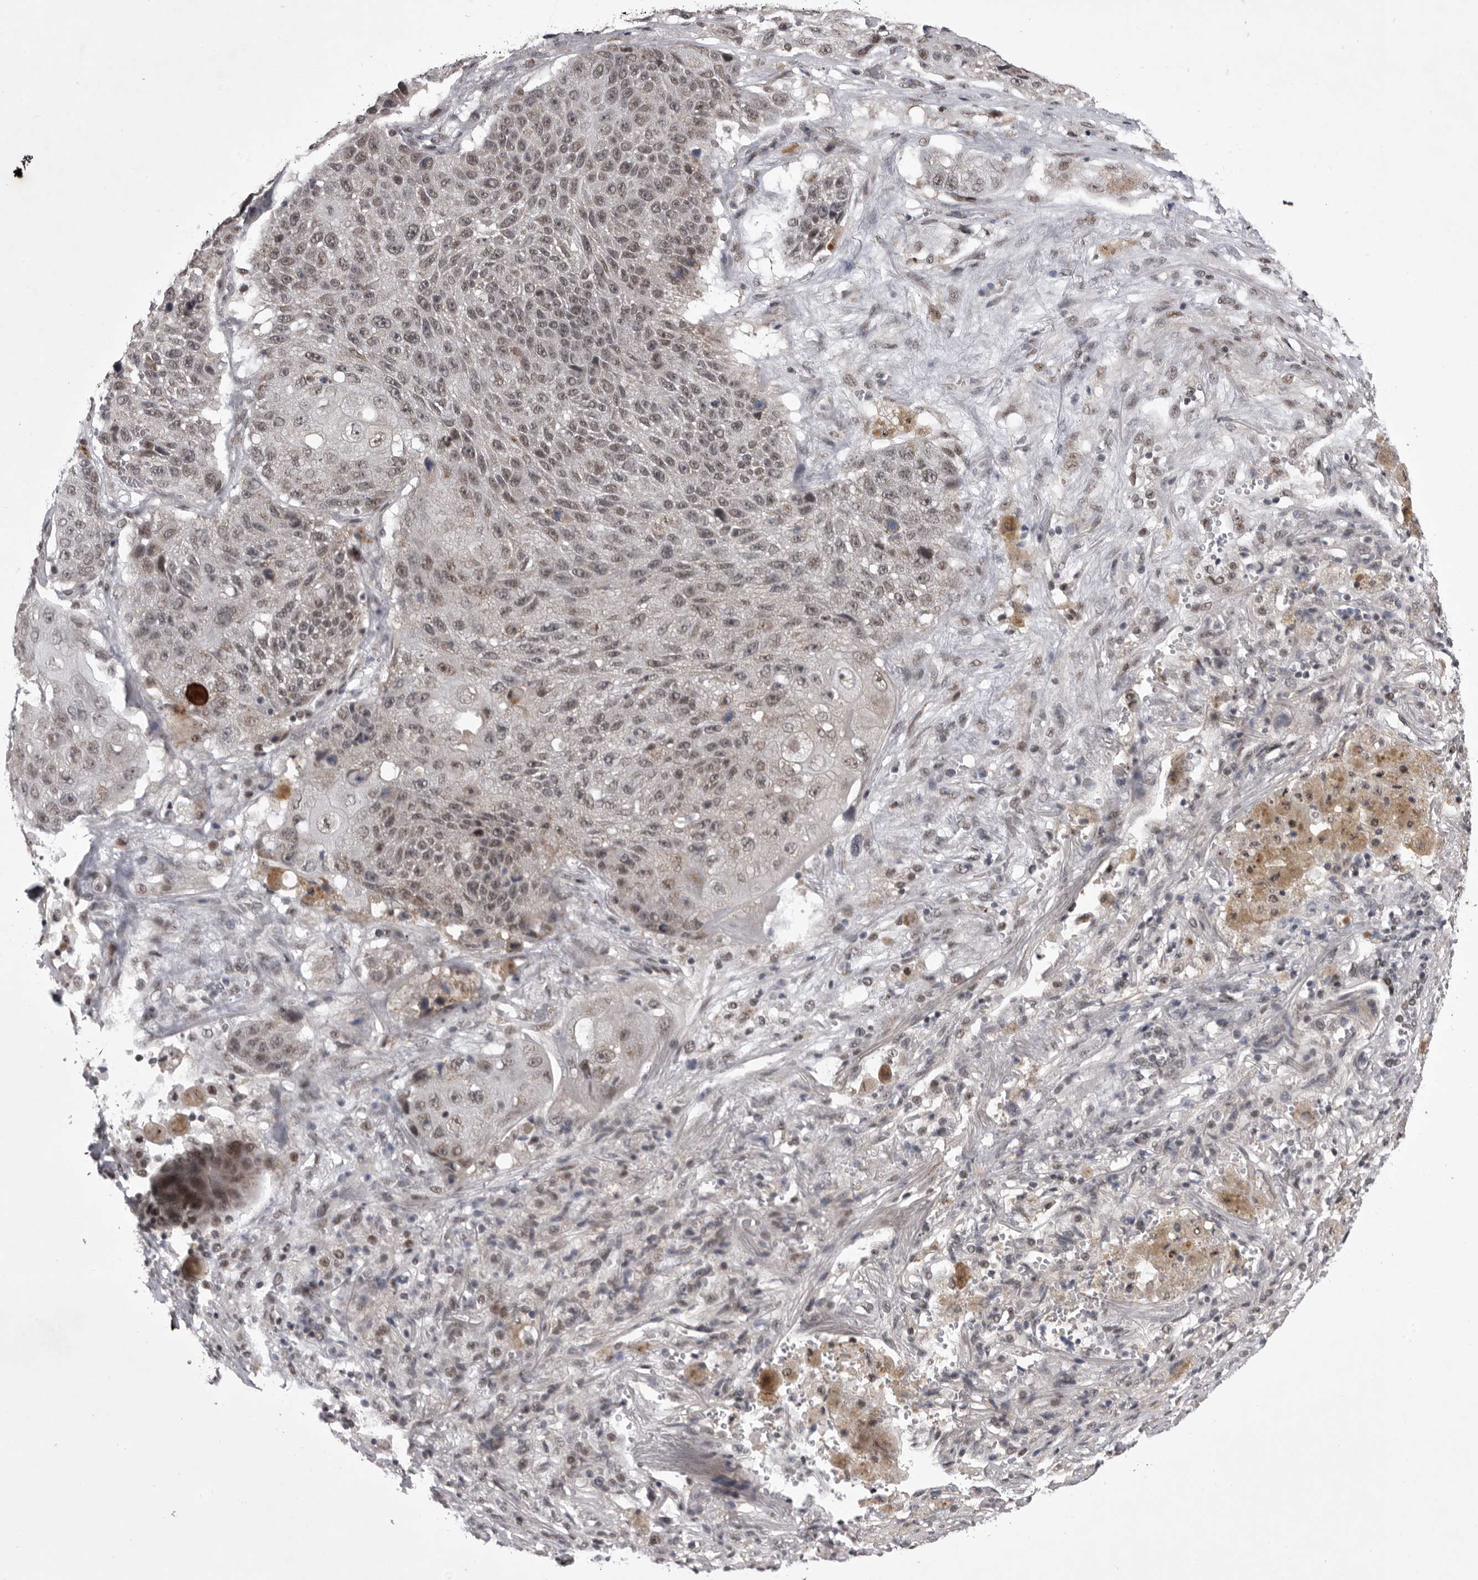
{"staining": {"intensity": "weak", "quantity": "<25%", "location": "nuclear"}, "tissue": "lung cancer", "cell_type": "Tumor cells", "image_type": "cancer", "snomed": [{"axis": "morphology", "description": "Squamous cell carcinoma, NOS"}, {"axis": "topography", "description": "Lung"}], "caption": "Tumor cells are negative for protein expression in human squamous cell carcinoma (lung).", "gene": "PRPF3", "patient": {"sex": "male", "age": 61}}